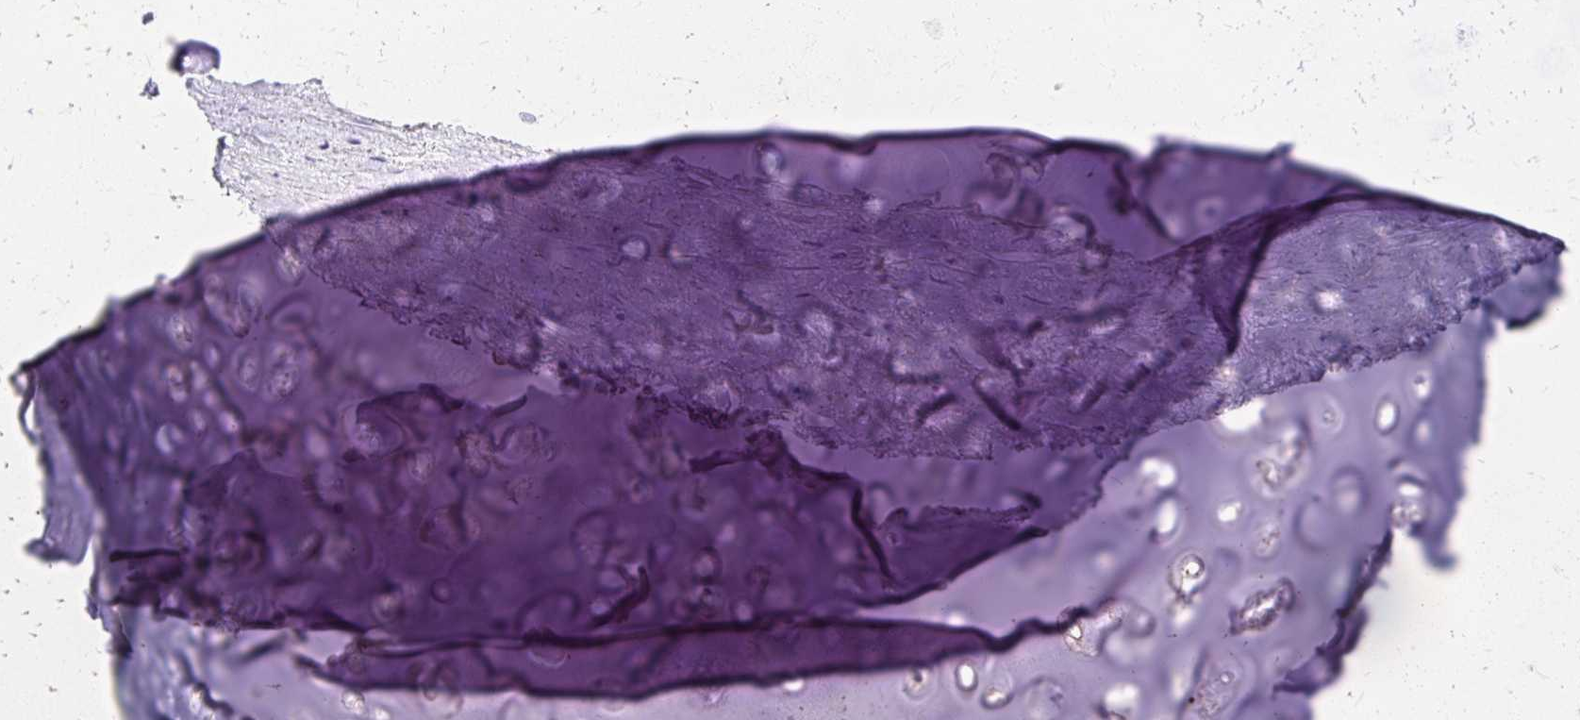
{"staining": {"intensity": "negative", "quantity": "none", "location": "none"}, "tissue": "soft tissue", "cell_type": "Chondrocytes", "image_type": "normal", "snomed": [{"axis": "morphology", "description": "Normal tissue, NOS"}, {"axis": "morphology", "description": "Degeneration, NOS"}, {"axis": "topography", "description": "Cartilage tissue"}, {"axis": "topography", "description": "Lung"}], "caption": "An IHC histopathology image of benign soft tissue is shown. There is no staining in chondrocytes of soft tissue. The staining was performed using DAB to visualize the protein expression in brown, while the nuclei were stained in blue with hematoxylin (Magnification: 20x).", "gene": "ACP5", "patient": {"sex": "female", "age": 61}}